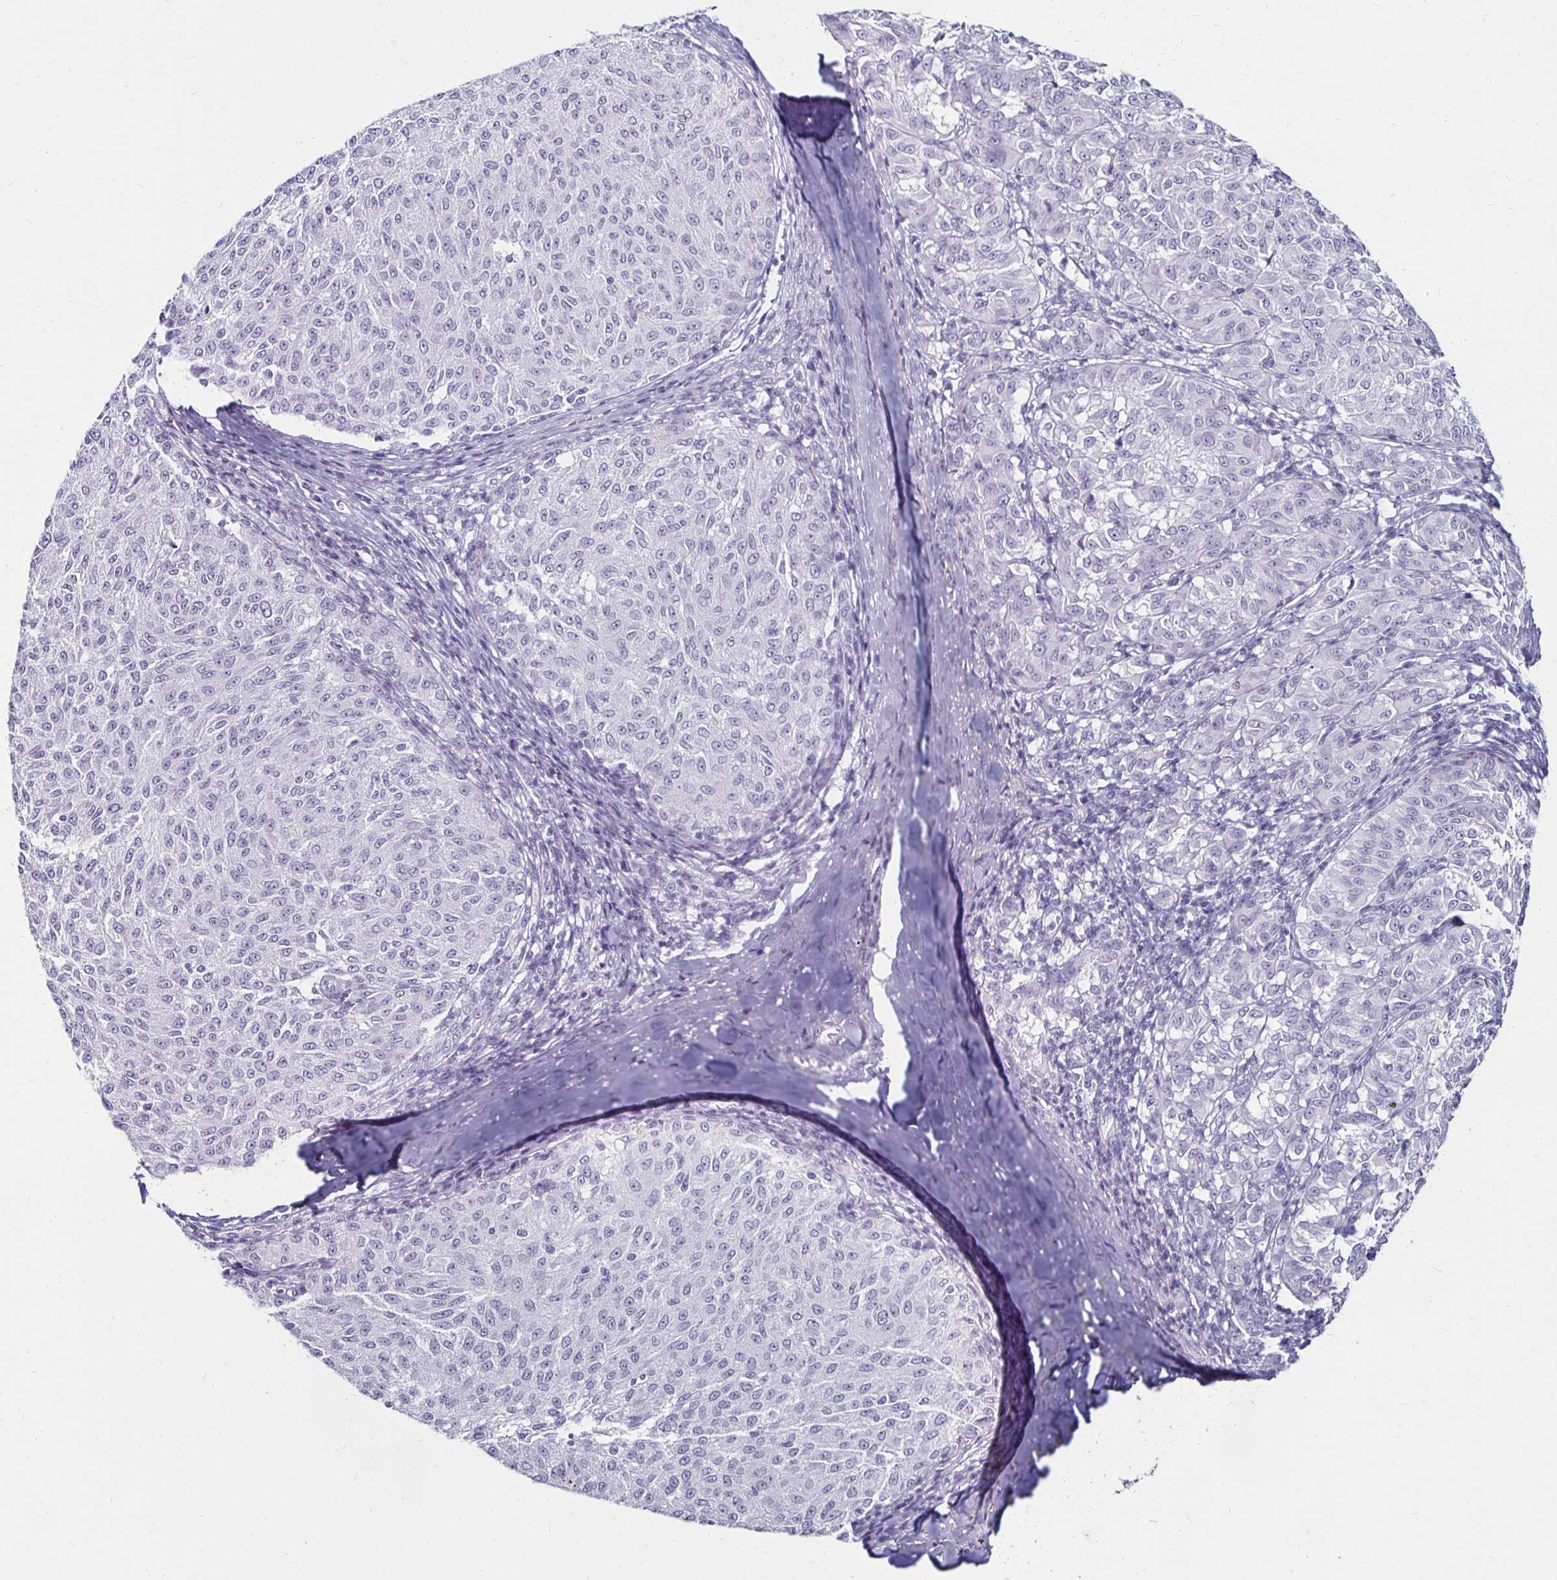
{"staining": {"intensity": "negative", "quantity": "none", "location": "none"}, "tissue": "melanoma", "cell_type": "Tumor cells", "image_type": "cancer", "snomed": [{"axis": "morphology", "description": "Malignant melanoma, NOS"}, {"axis": "topography", "description": "Skin"}], "caption": "Immunohistochemistry (IHC) of malignant melanoma demonstrates no expression in tumor cells.", "gene": "TOMM34", "patient": {"sex": "female", "age": 72}}